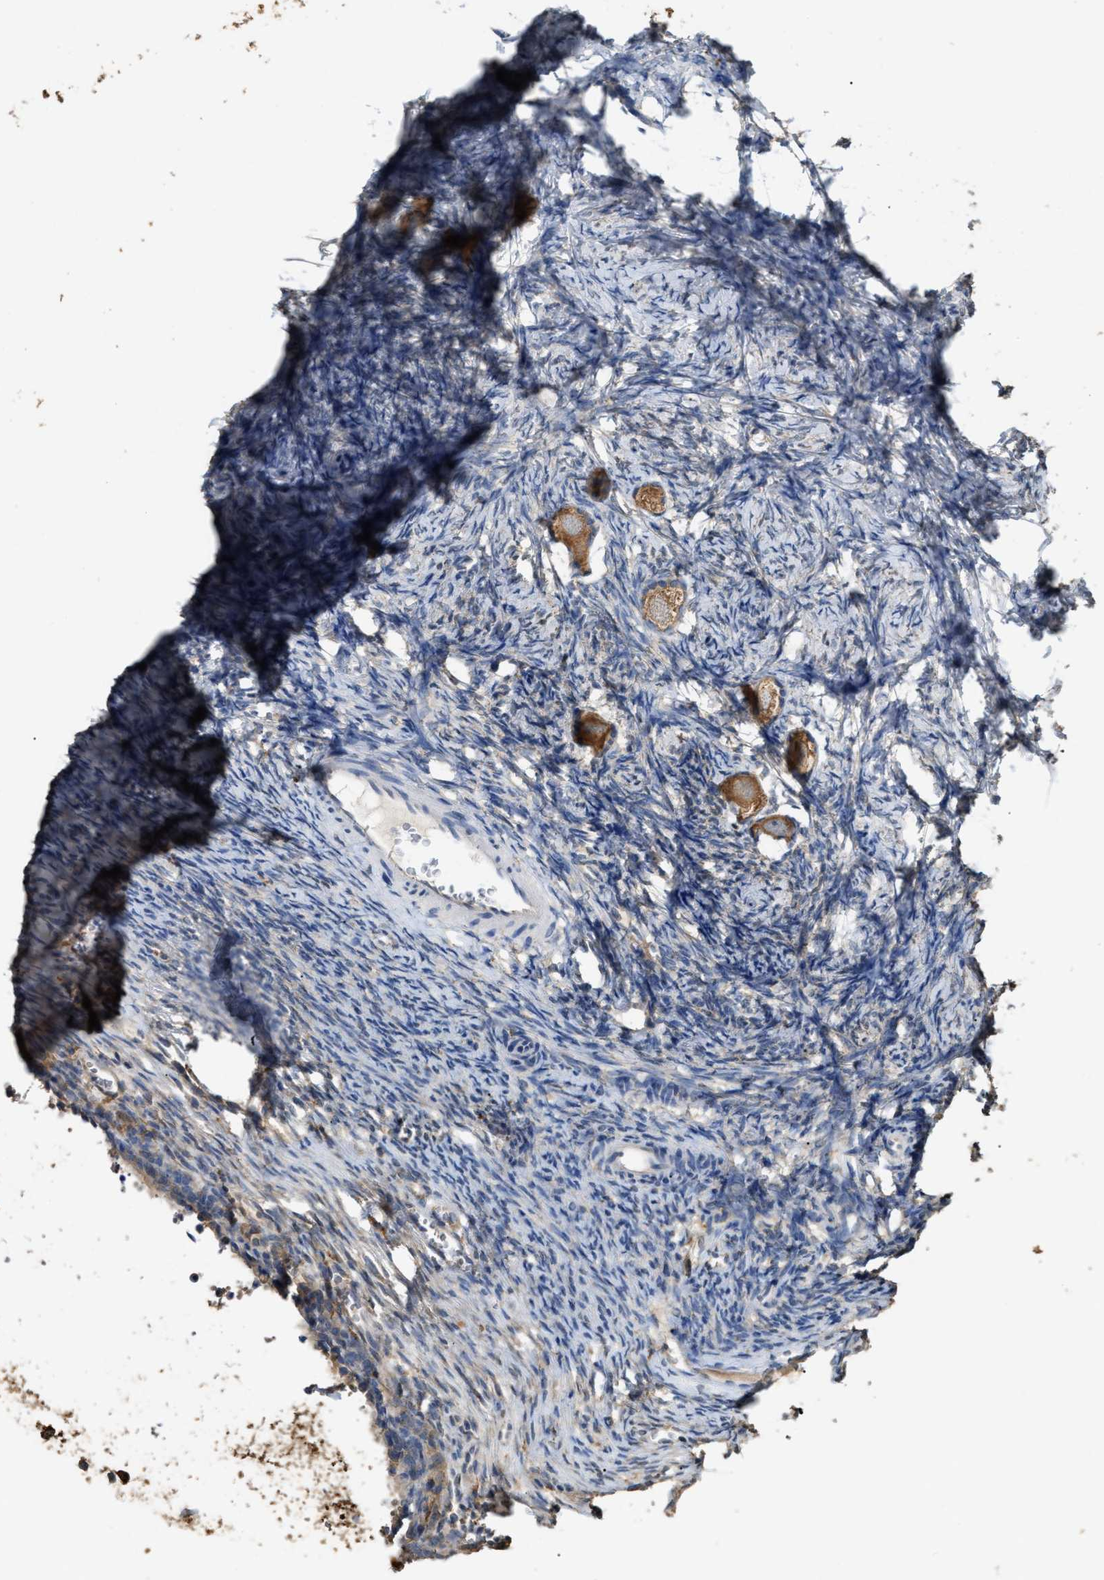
{"staining": {"intensity": "moderate", "quantity": ">75%", "location": "cytoplasmic/membranous"}, "tissue": "ovary", "cell_type": "Follicle cells", "image_type": "normal", "snomed": [{"axis": "morphology", "description": "Normal tissue, NOS"}, {"axis": "topography", "description": "Ovary"}], "caption": "Benign ovary exhibits moderate cytoplasmic/membranous expression in approximately >75% of follicle cells, visualized by immunohistochemistry. The protein is shown in brown color, while the nuclei are stained blue.", "gene": "GCN1", "patient": {"sex": "female", "age": 27}}